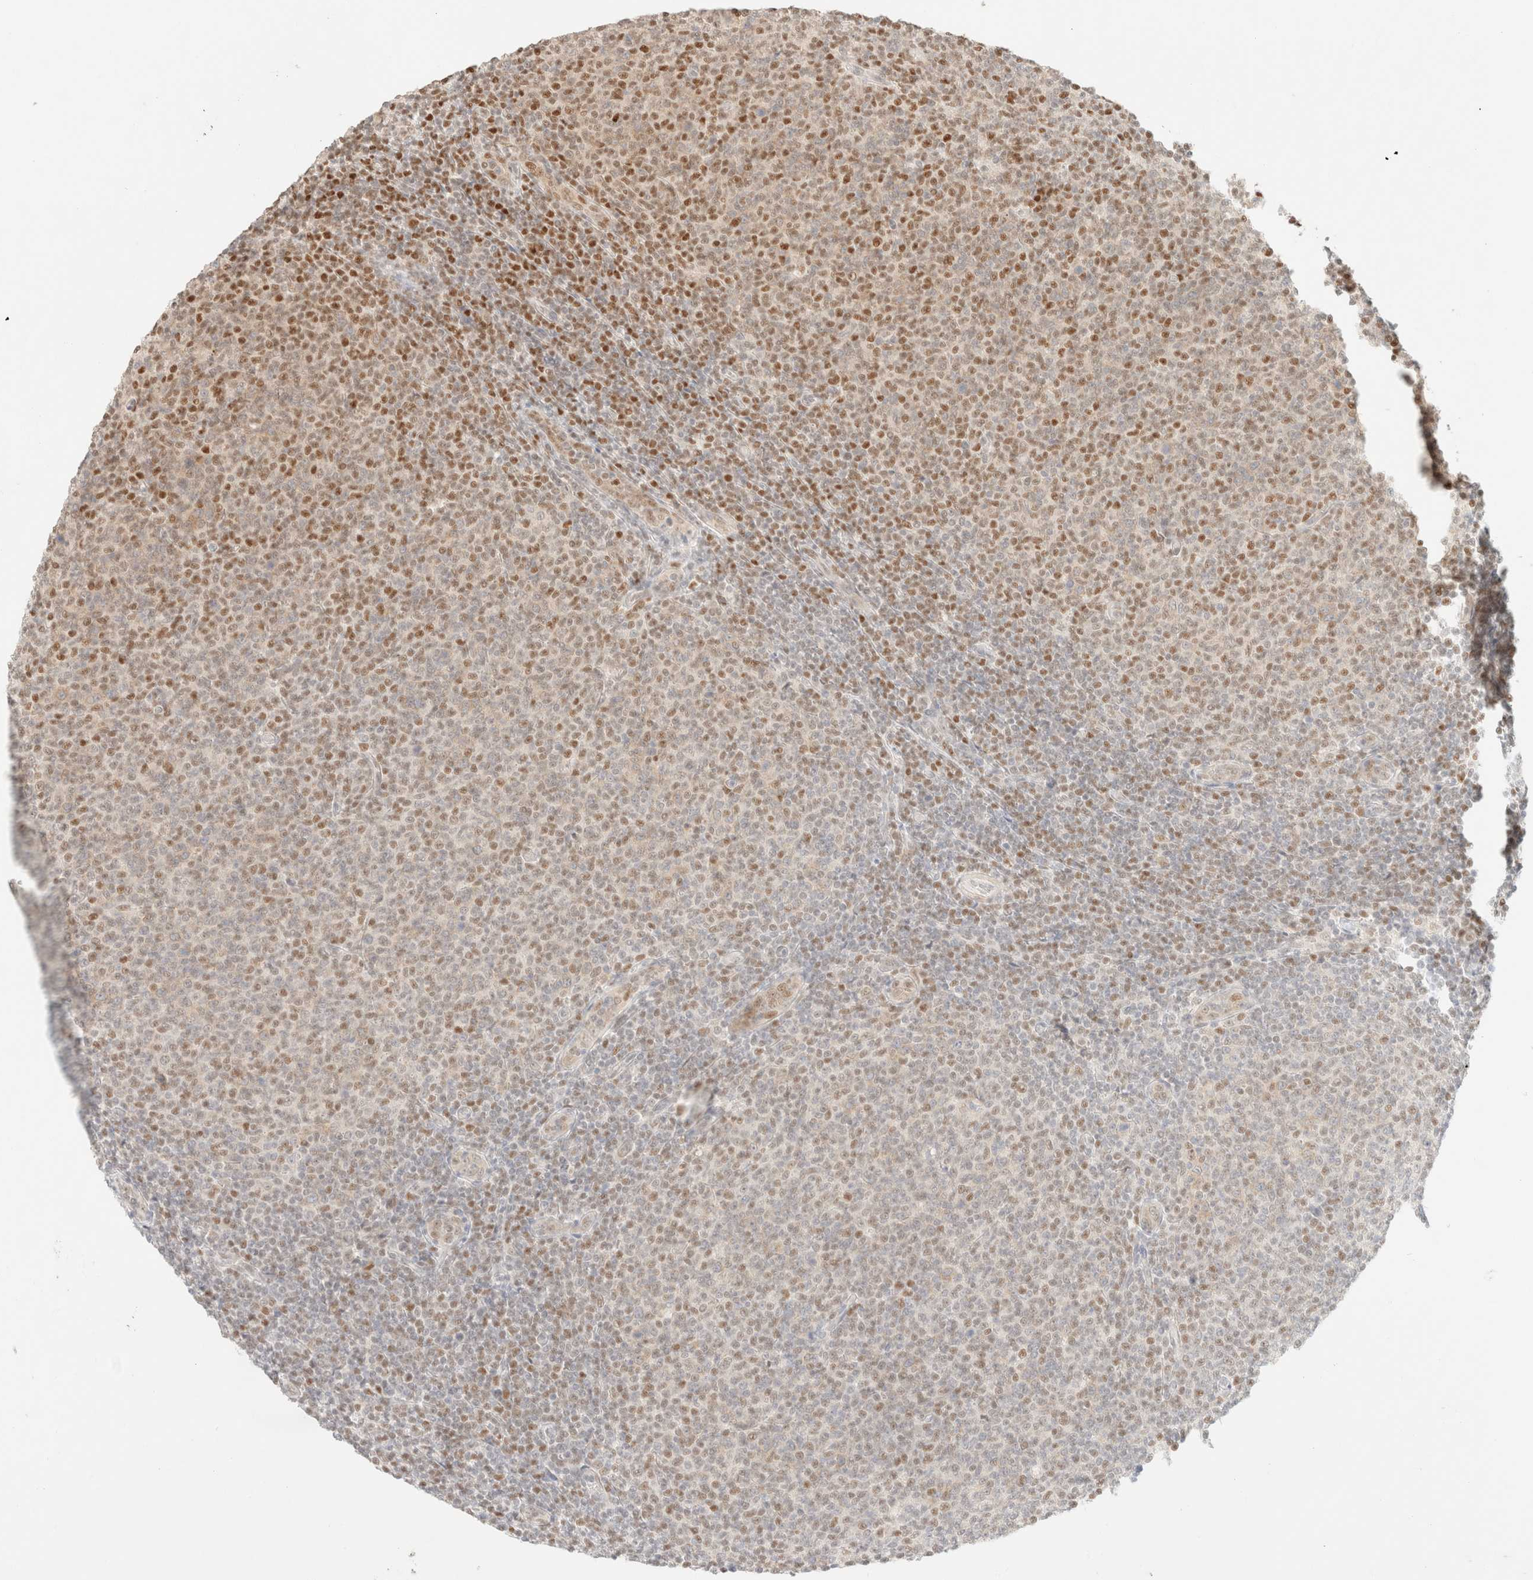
{"staining": {"intensity": "moderate", "quantity": "25%-75%", "location": "nuclear"}, "tissue": "lymphoma", "cell_type": "Tumor cells", "image_type": "cancer", "snomed": [{"axis": "morphology", "description": "Malignant lymphoma, non-Hodgkin's type, Low grade"}, {"axis": "topography", "description": "Lymph node"}], "caption": "Approximately 25%-75% of tumor cells in human lymphoma reveal moderate nuclear protein positivity as visualized by brown immunohistochemical staining.", "gene": "TSR1", "patient": {"sex": "male", "age": 66}}